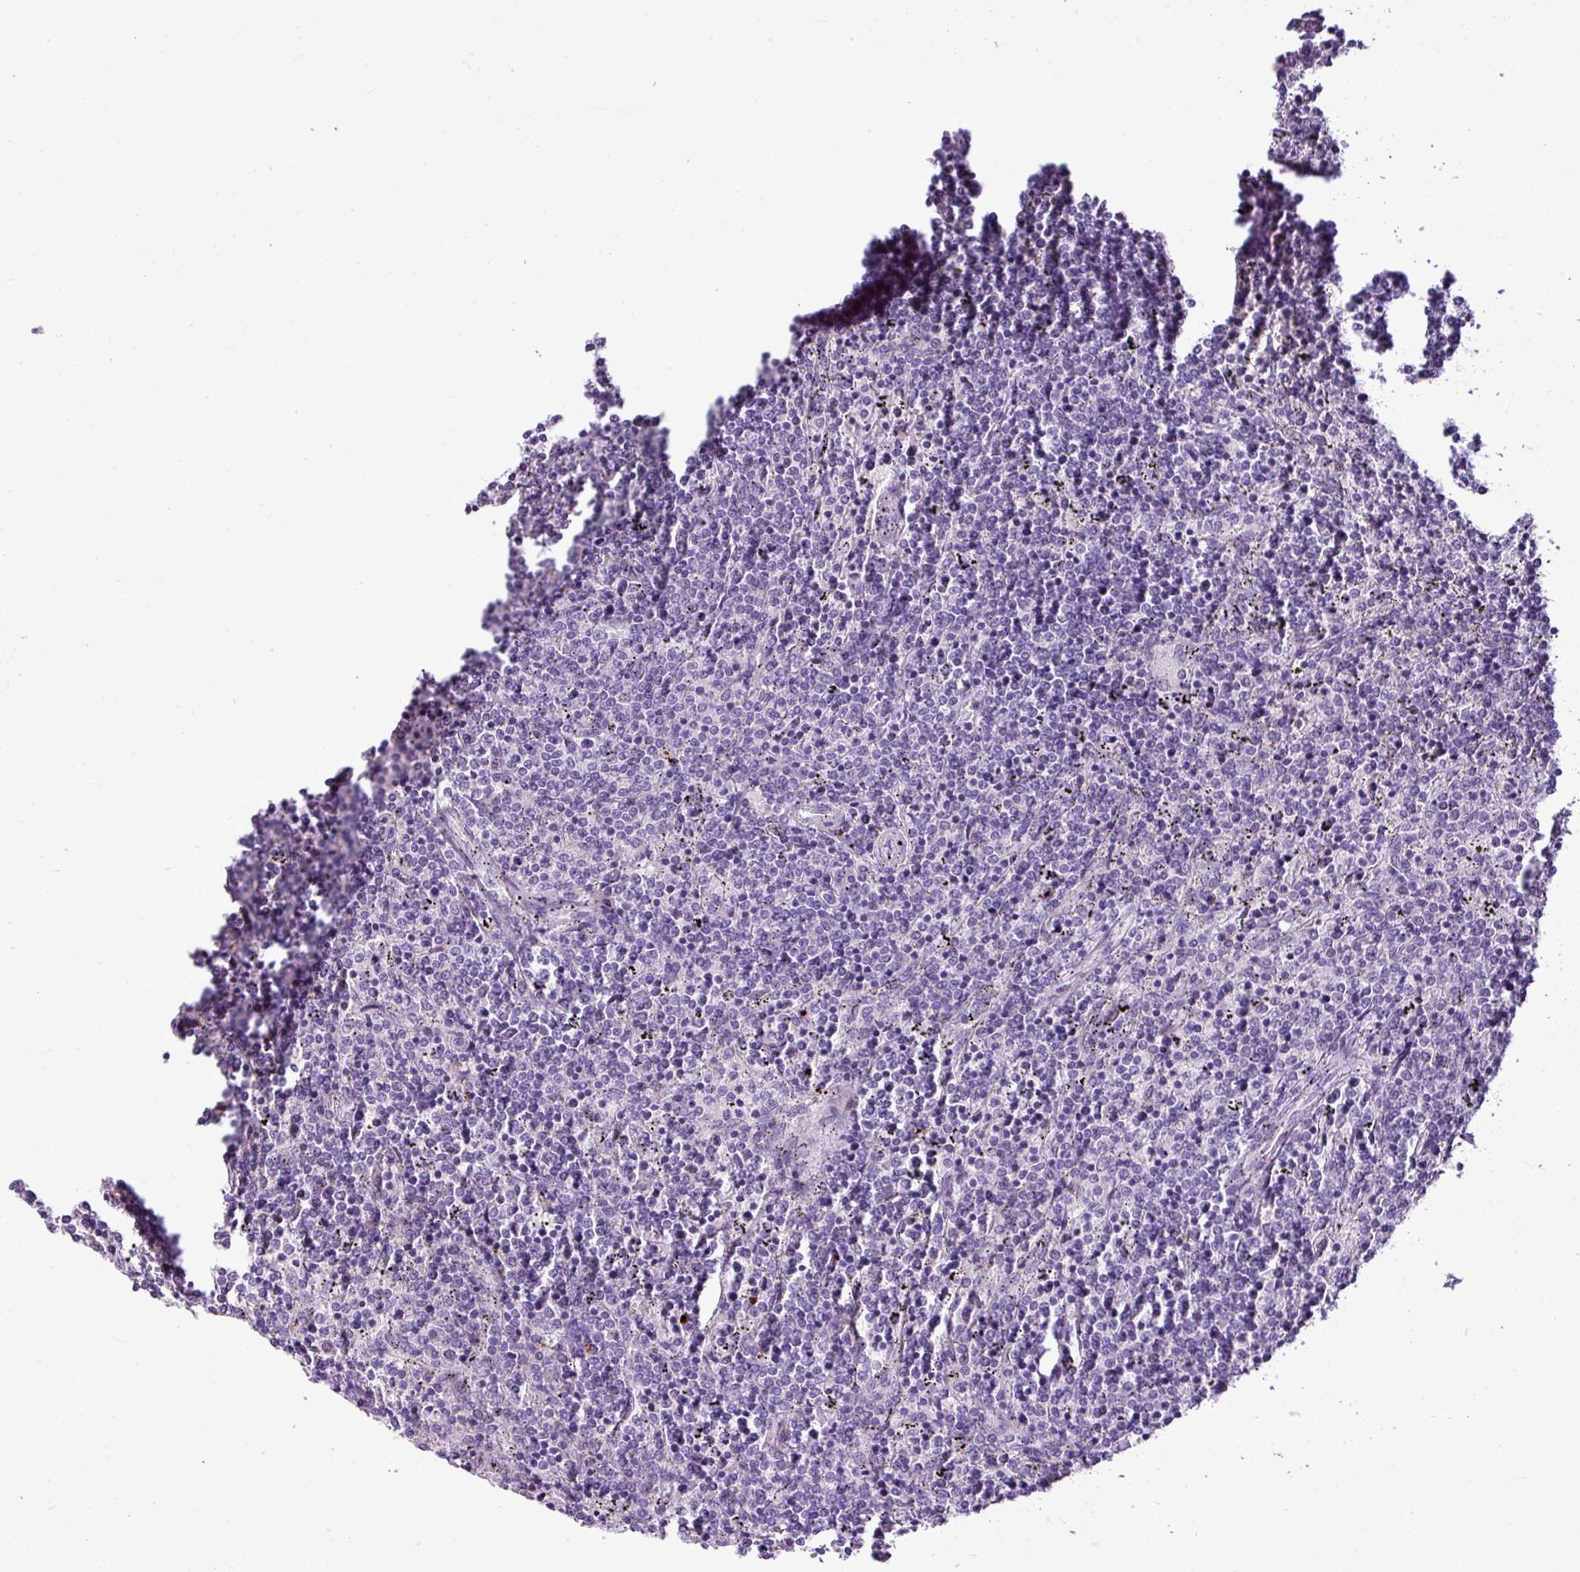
{"staining": {"intensity": "negative", "quantity": "none", "location": "none"}, "tissue": "lymphoma", "cell_type": "Tumor cells", "image_type": "cancer", "snomed": [{"axis": "morphology", "description": "Malignant lymphoma, non-Hodgkin's type, Low grade"}, {"axis": "topography", "description": "Spleen"}], "caption": "Immunohistochemical staining of malignant lymphoma, non-Hodgkin's type (low-grade) demonstrates no significant positivity in tumor cells.", "gene": "IL17A", "patient": {"sex": "female", "age": 50}}